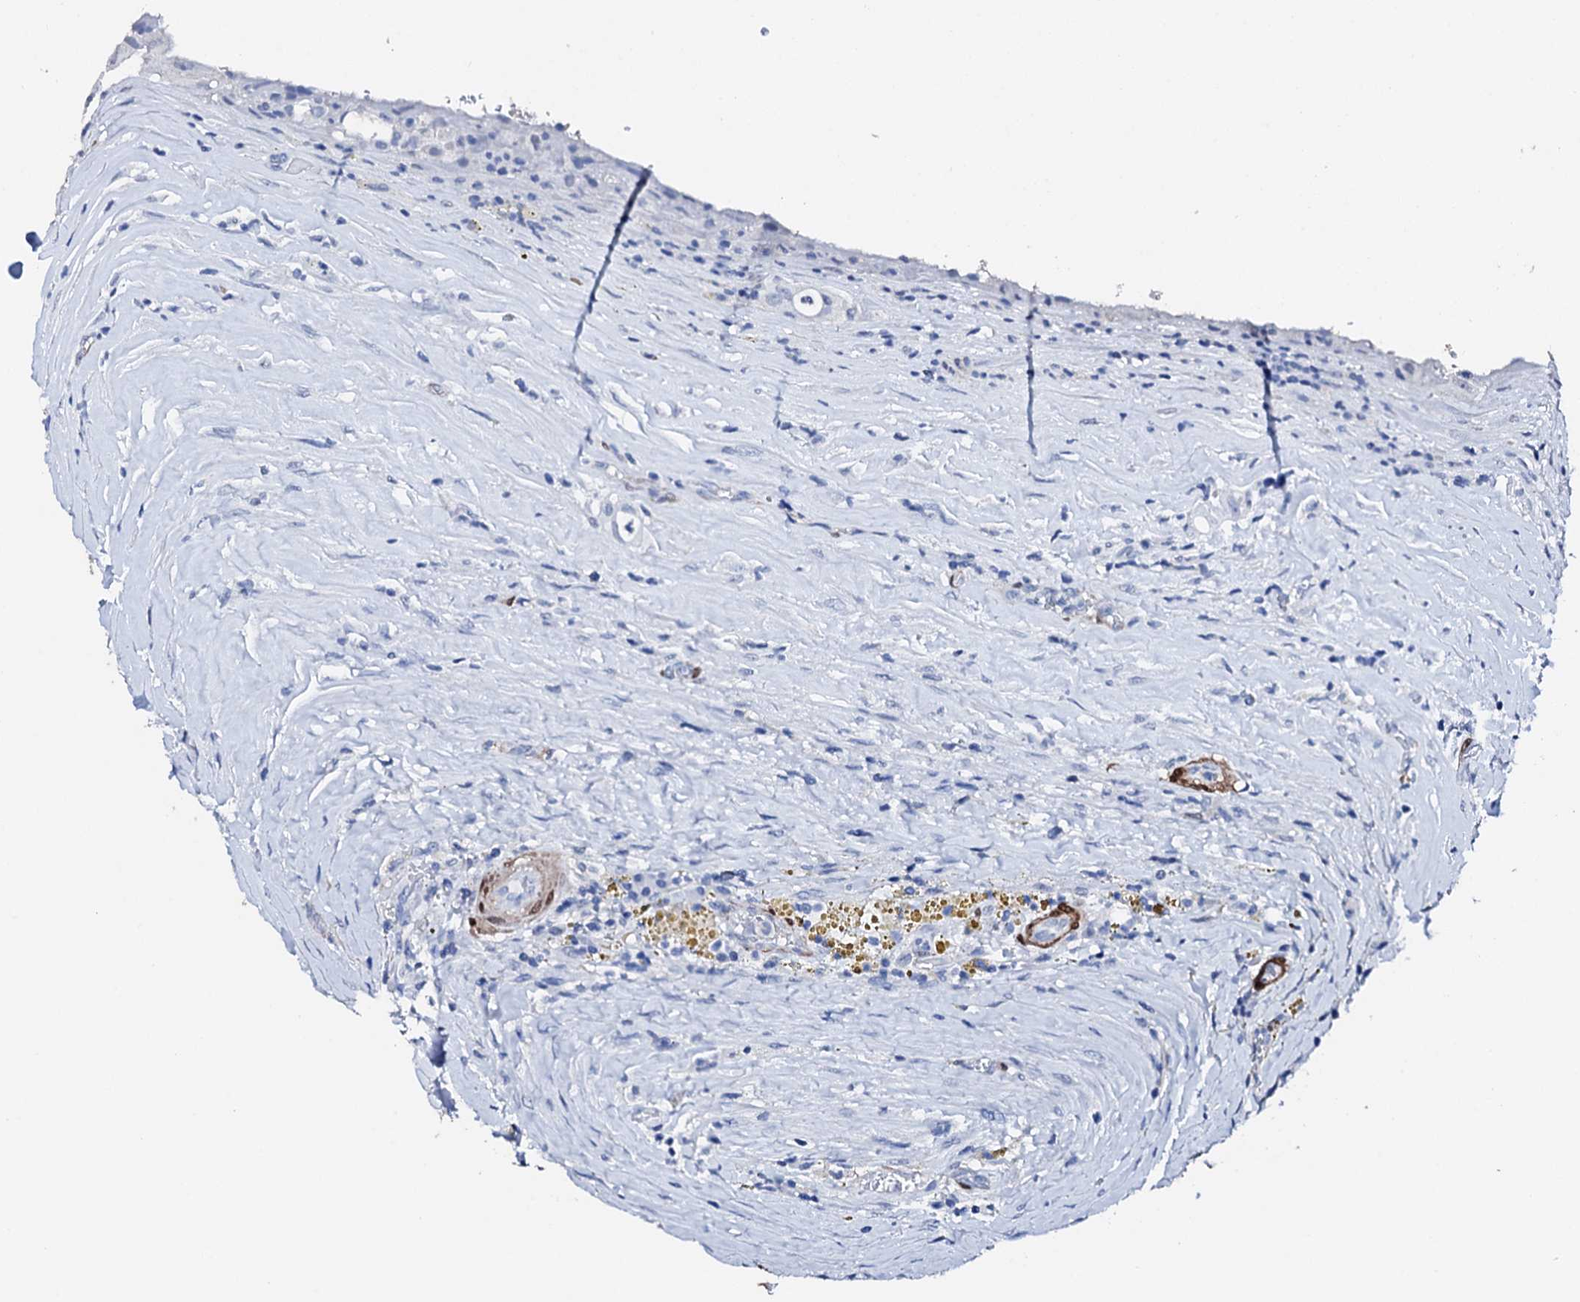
{"staining": {"intensity": "negative", "quantity": "none", "location": "none"}, "tissue": "thyroid cancer", "cell_type": "Tumor cells", "image_type": "cancer", "snomed": [{"axis": "morphology", "description": "Papillary adenocarcinoma, NOS"}, {"axis": "topography", "description": "Thyroid gland"}], "caption": "High magnification brightfield microscopy of thyroid cancer (papillary adenocarcinoma) stained with DAB (brown) and counterstained with hematoxylin (blue): tumor cells show no significant positivity.", "gene": "NRIP2", "patient": {"sex": "male", "age": 77}}